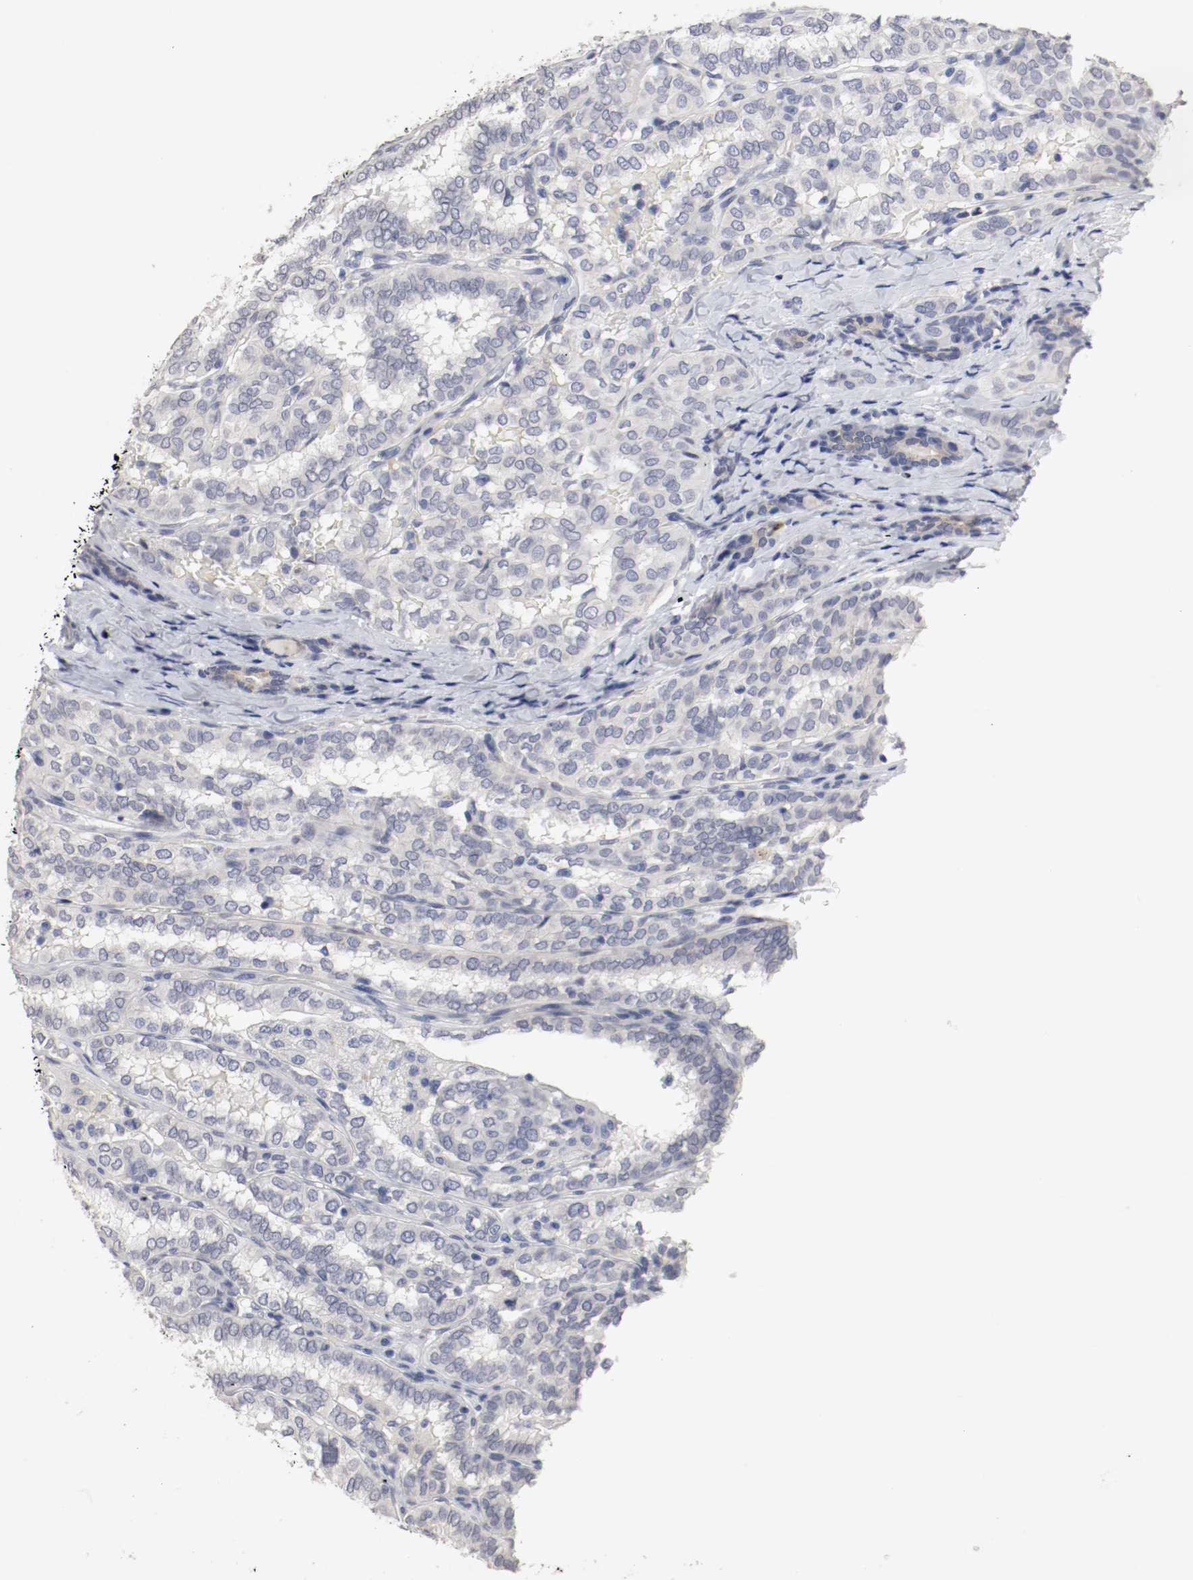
{"staining": {"intensity": "negative", "quantity": "none", "location": "none"}, "tissue": "thyroid cancer", "cell_type": "Tumor cells", "image_type": "cancer", "snomed": [{"axis": "morphology", "description": "Papillary adenocarcinoma, NOS"}, {"axis": "topography", "description": "Thyroid gland"}], "caption": "The histopathology image shows no significant positivity in tumor cells of thyroid papillary adenocarcinoma.", "gene": "KIT", "patient": {"sex": "female", "age": 30}}